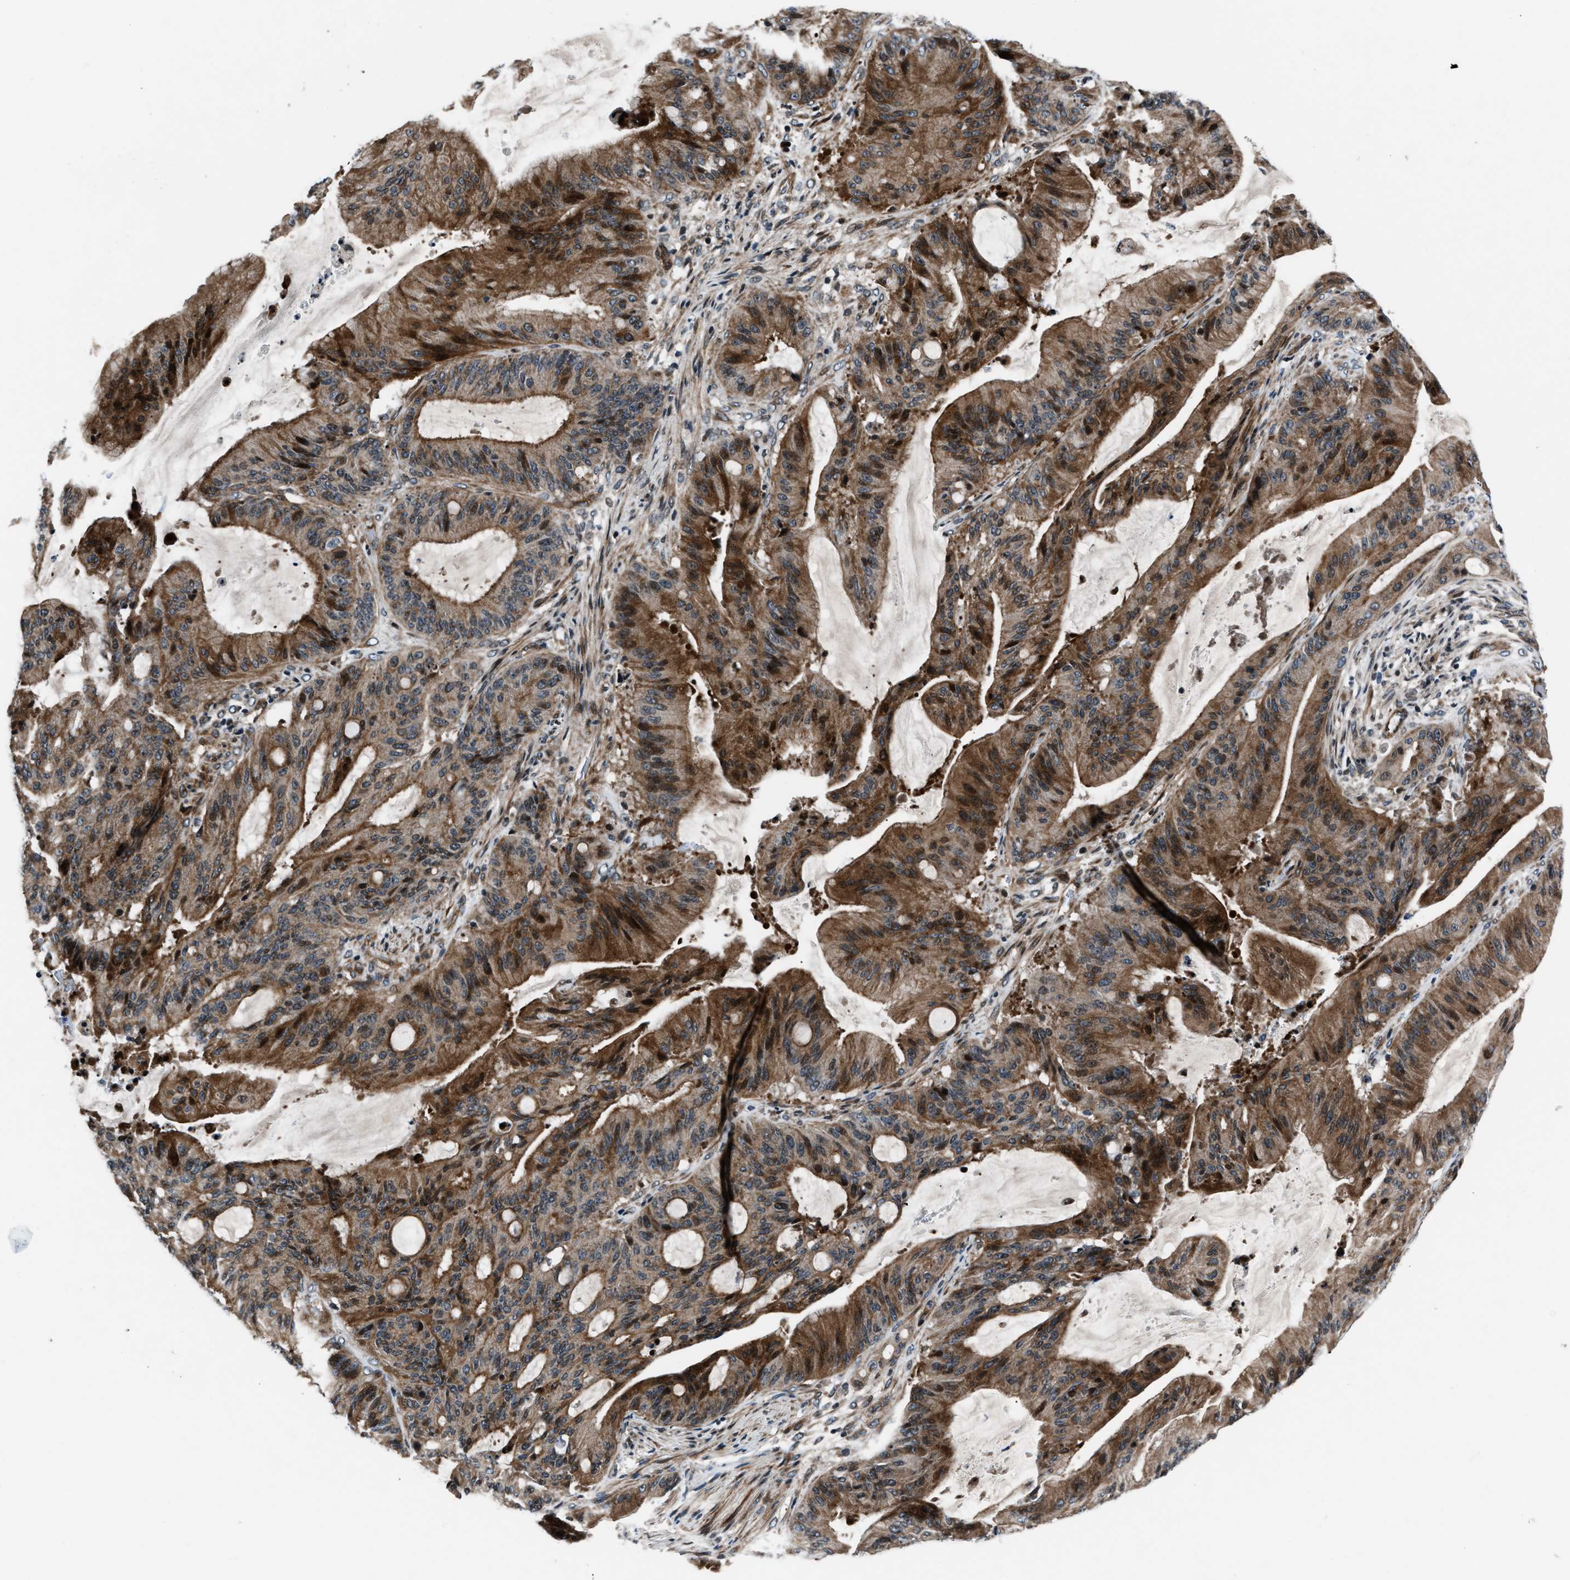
{"staining": {"intensity": "strong", "quantity": ">75%", "location": "cytoplasmic/membranous"}, "tissue": "liver cancer", "cell_type": "Tumor cells", "image_type": "cancer", "snomed": [{"axis": "morphology", "description": "Normal tissue, NOS"}, {"axis": "morphology", "description": "Cholangiocarcinoma"}, {"axis": "topography", "description": "Liver"}, {"axis": "topography", "description": "Peripheral nerve tissue"}], "caption": "Immunohistochemistry photomicrograph of neoplastic tissue: human cholangiocarcinoma (liver) stained using IHC demonstrates high levels of strong protein expression localized specifically in the cytoplasmic/membranous of tumor cells, appearing as a cytoplasmic/membranous brown color.", "gene": "DYNC2I1", "patient": {"sex": "female", "age": 73}}